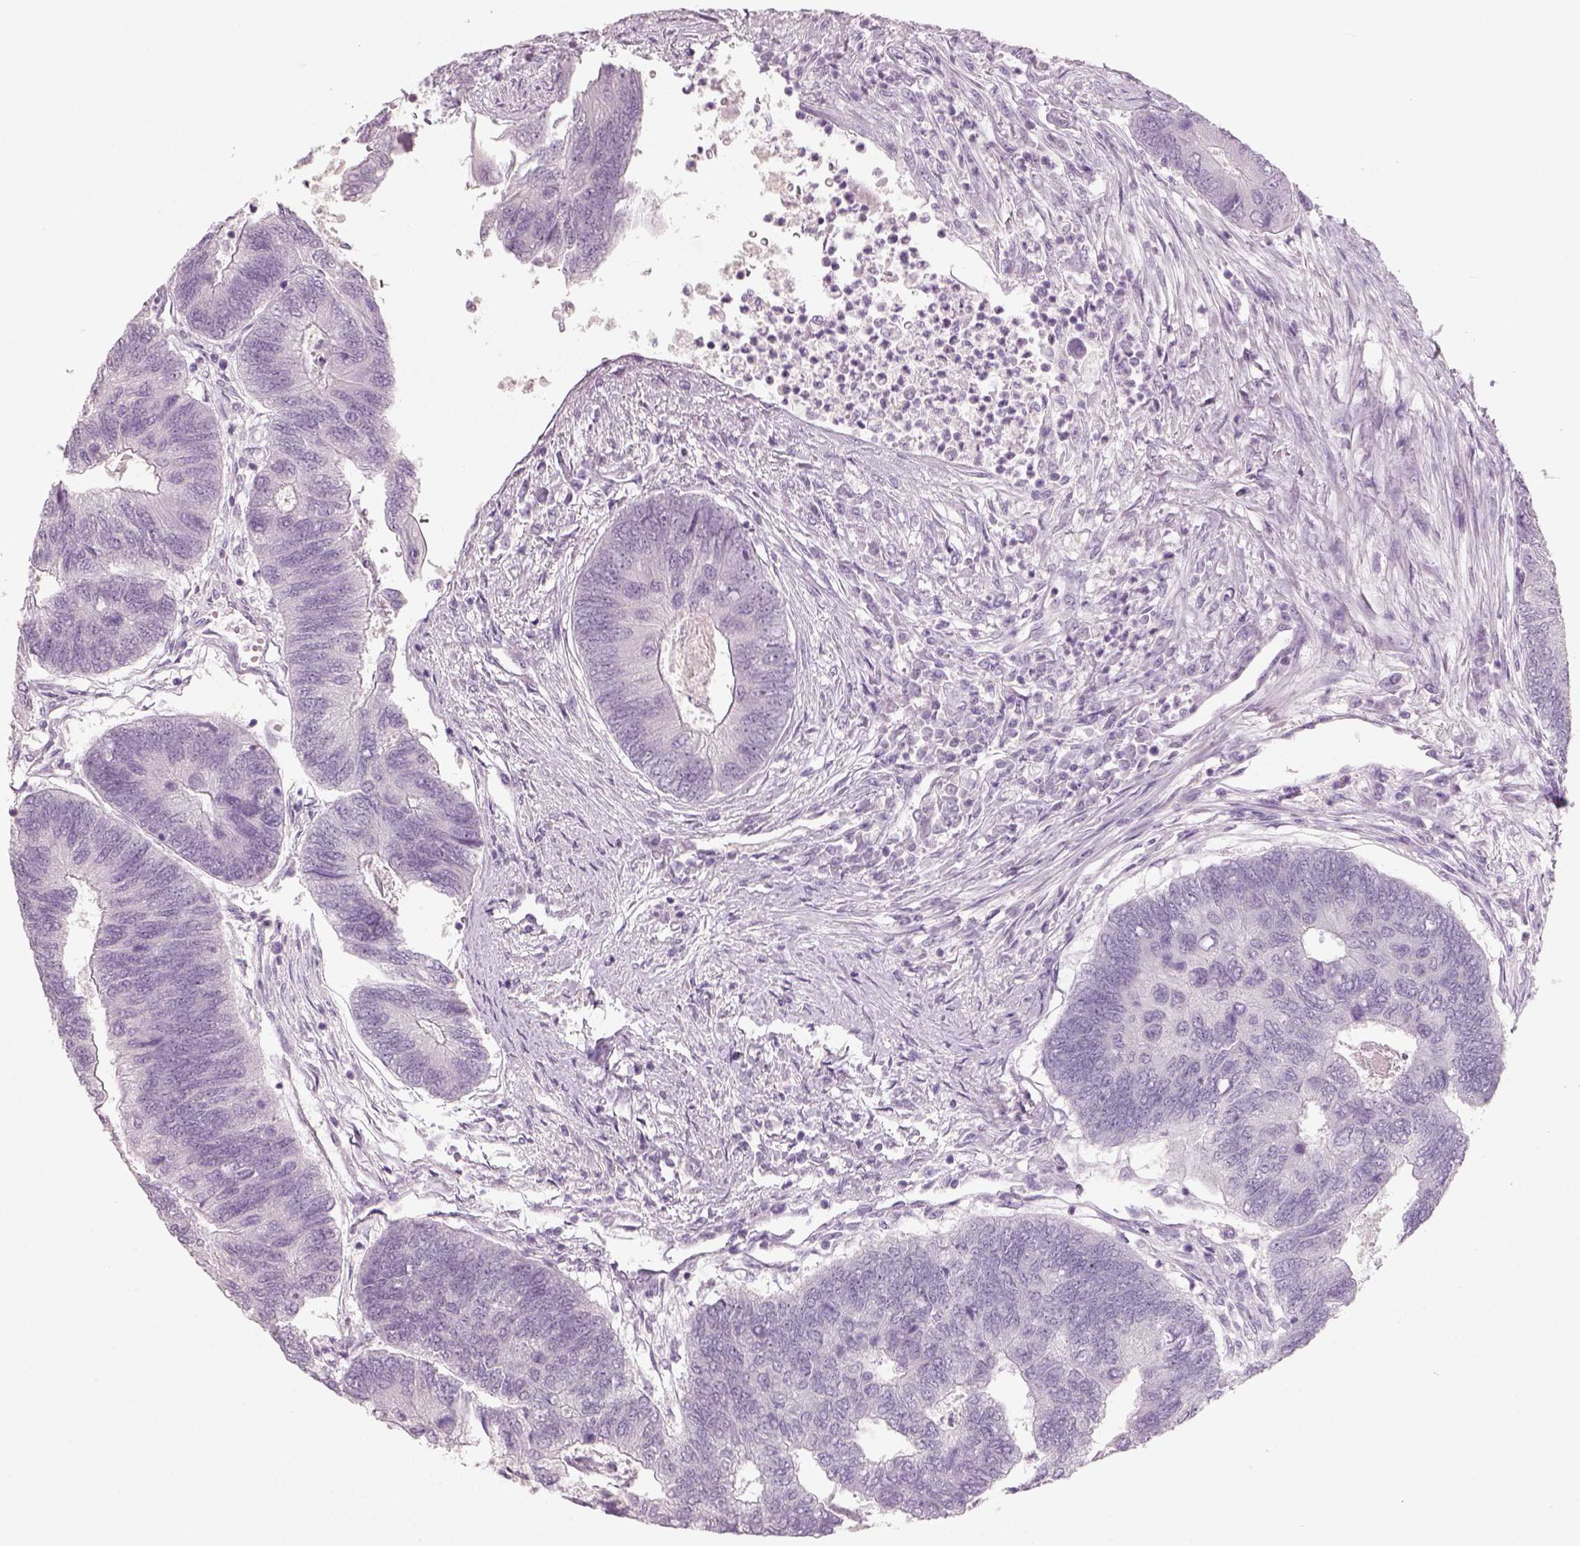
{"staining": {"intensity": "negative", "quantity": "none", "location": "none"}, "tissue": "colorectal cancer", "cell_type": "Tumor cells", "image_type": "cancer", "snomed": [{"axis": "morphology", "description": "Adenocarcinoma, NOS"}, {"axis": "topography", "description": "Colon"}], "caption": "Tumor cells are negative for protein expression in human colorectal adenocarcinoma. (DAB (3,3'-diaminobenzidine) IHC with hematoxylin counter stain).", "gene": "SLC6A2", "patient": {"sex": "female", "age": 67}}